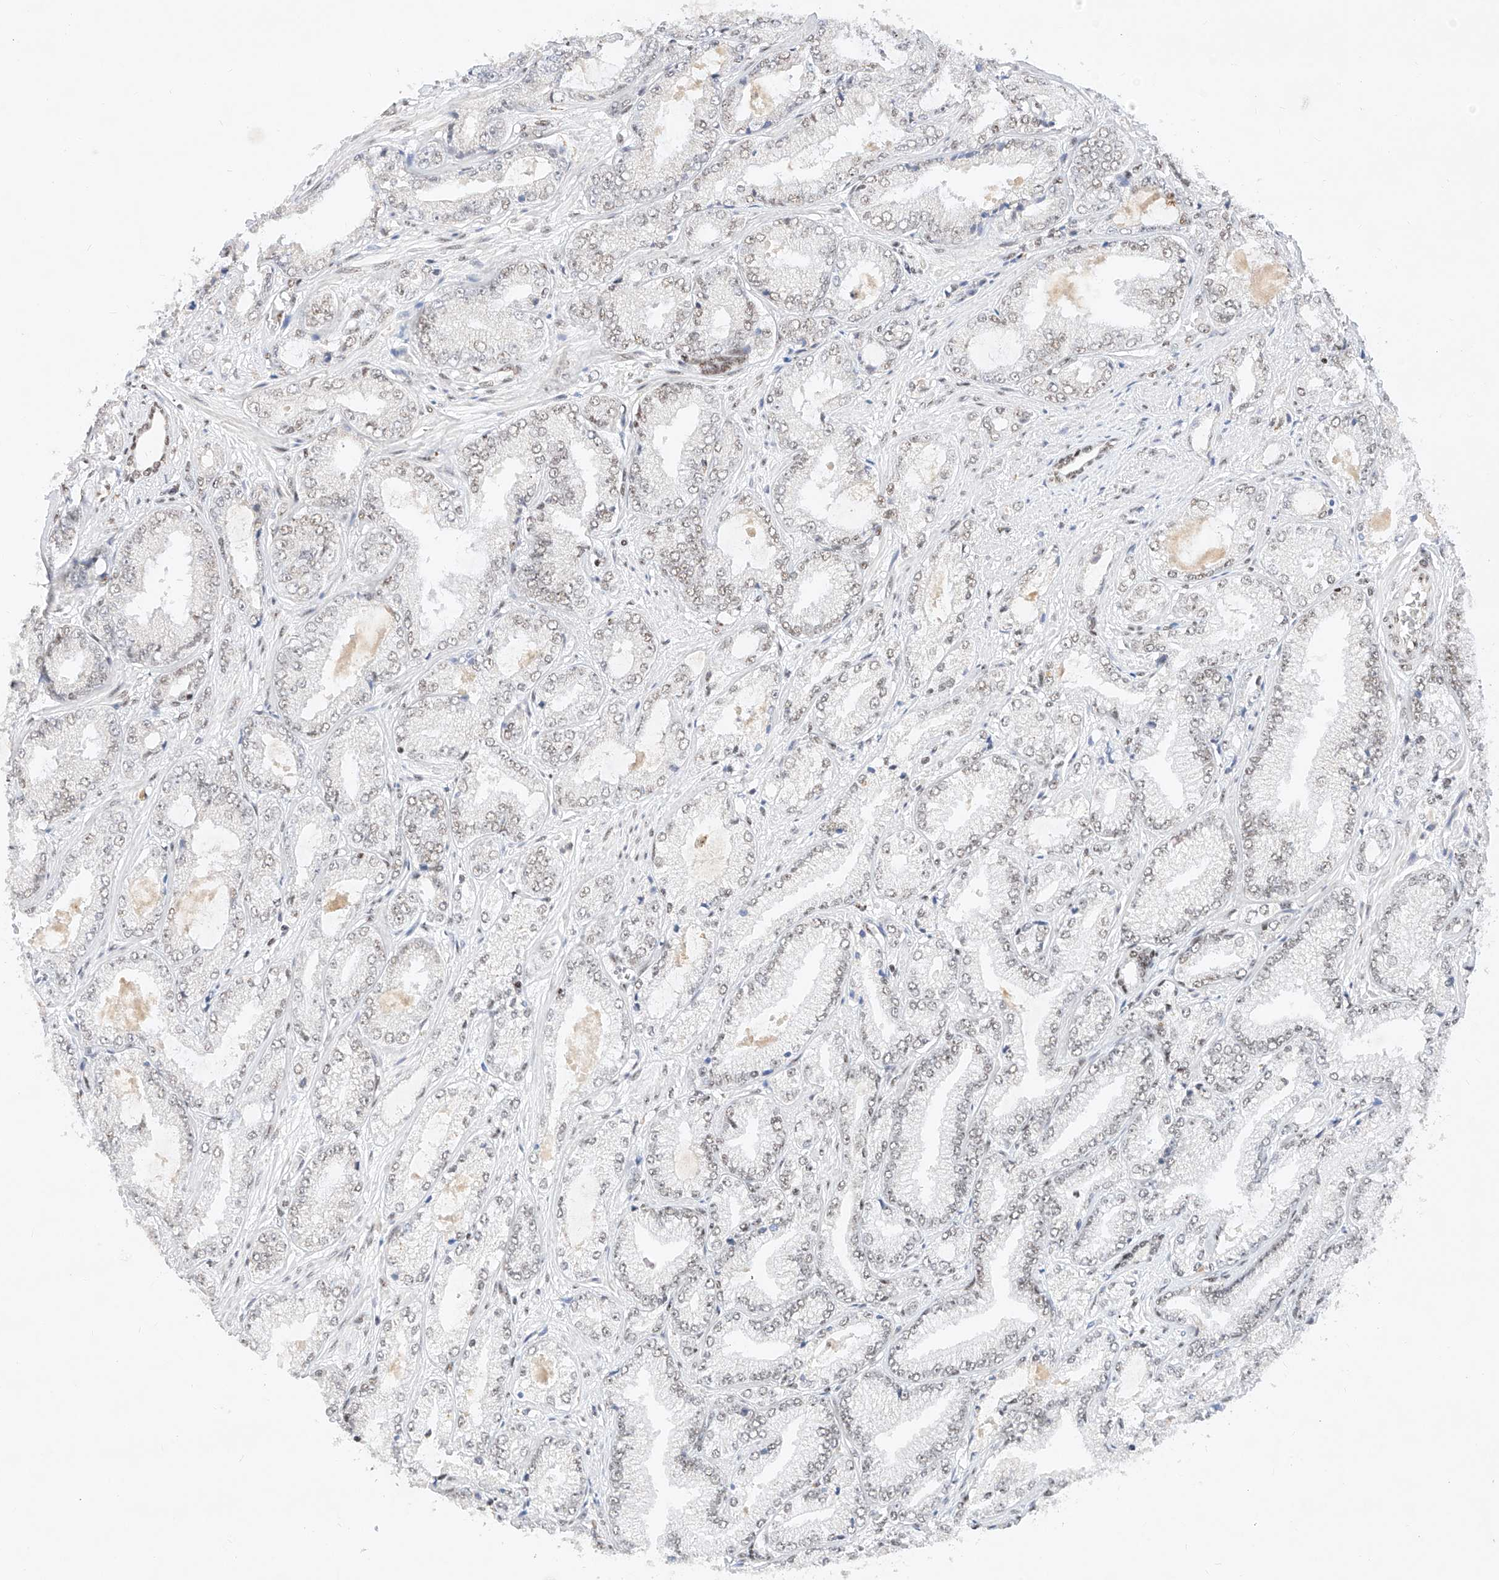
{"staining": {"intensity": "weak", "quantity": "<25%", "location": "nuclear"}, "tissue": "prostate cancer", "cell_type": "Tumor cells", "image_type": "cancer", "snomed": [{"axis": "morphology", "description": "Adenocarcinoma, High grade"}, {"axis": "topography", "description": "Prostate"}], "caption": "Immunohistochemistry photomicrograph of human prostate cancer (adenocarcinoma (high-grade)) stained for a protein (brown), which exhibits no staining in tumor cells.", "gene": "NRF1", "patient": {"sex": "male", "age": 71}}